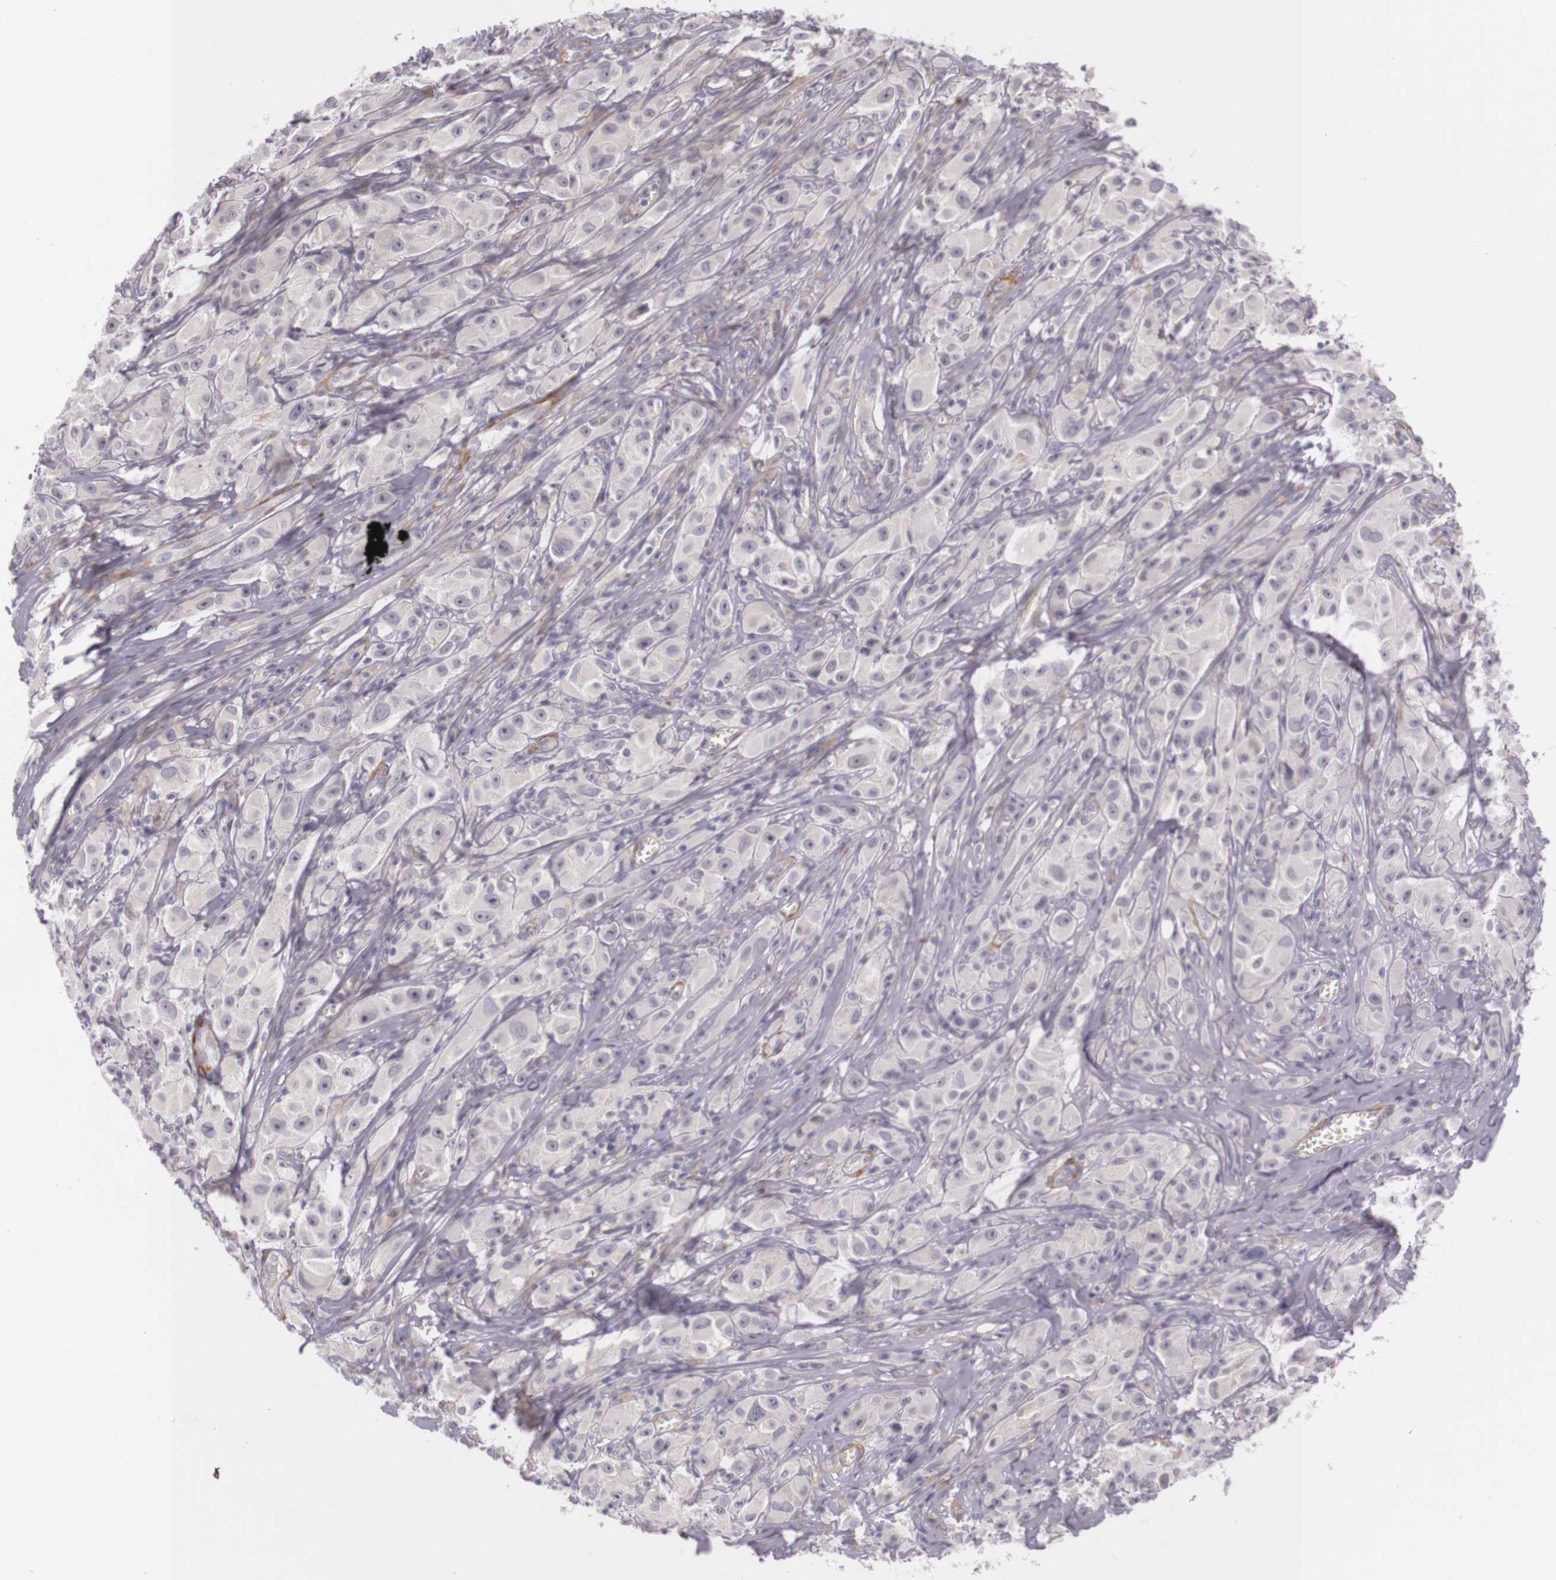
{"staining": {"intensity": "negative", "quantity": "none", "location": "none"}, "tissue": "melanoma", "cell_type": "Tumor cells", "image_type": "cancer", "snomed": [{"axis": "morphology", "description": "Malignant melanoma, NOS"}, {"axis": "topography", "description": "Skin"}], "caption": "Immunohistochemistry of malignant melanoma demonstrates no staining in tumor cells.", "gene": "CNTN2", "patient": {"sex": "male", "age": 56}}